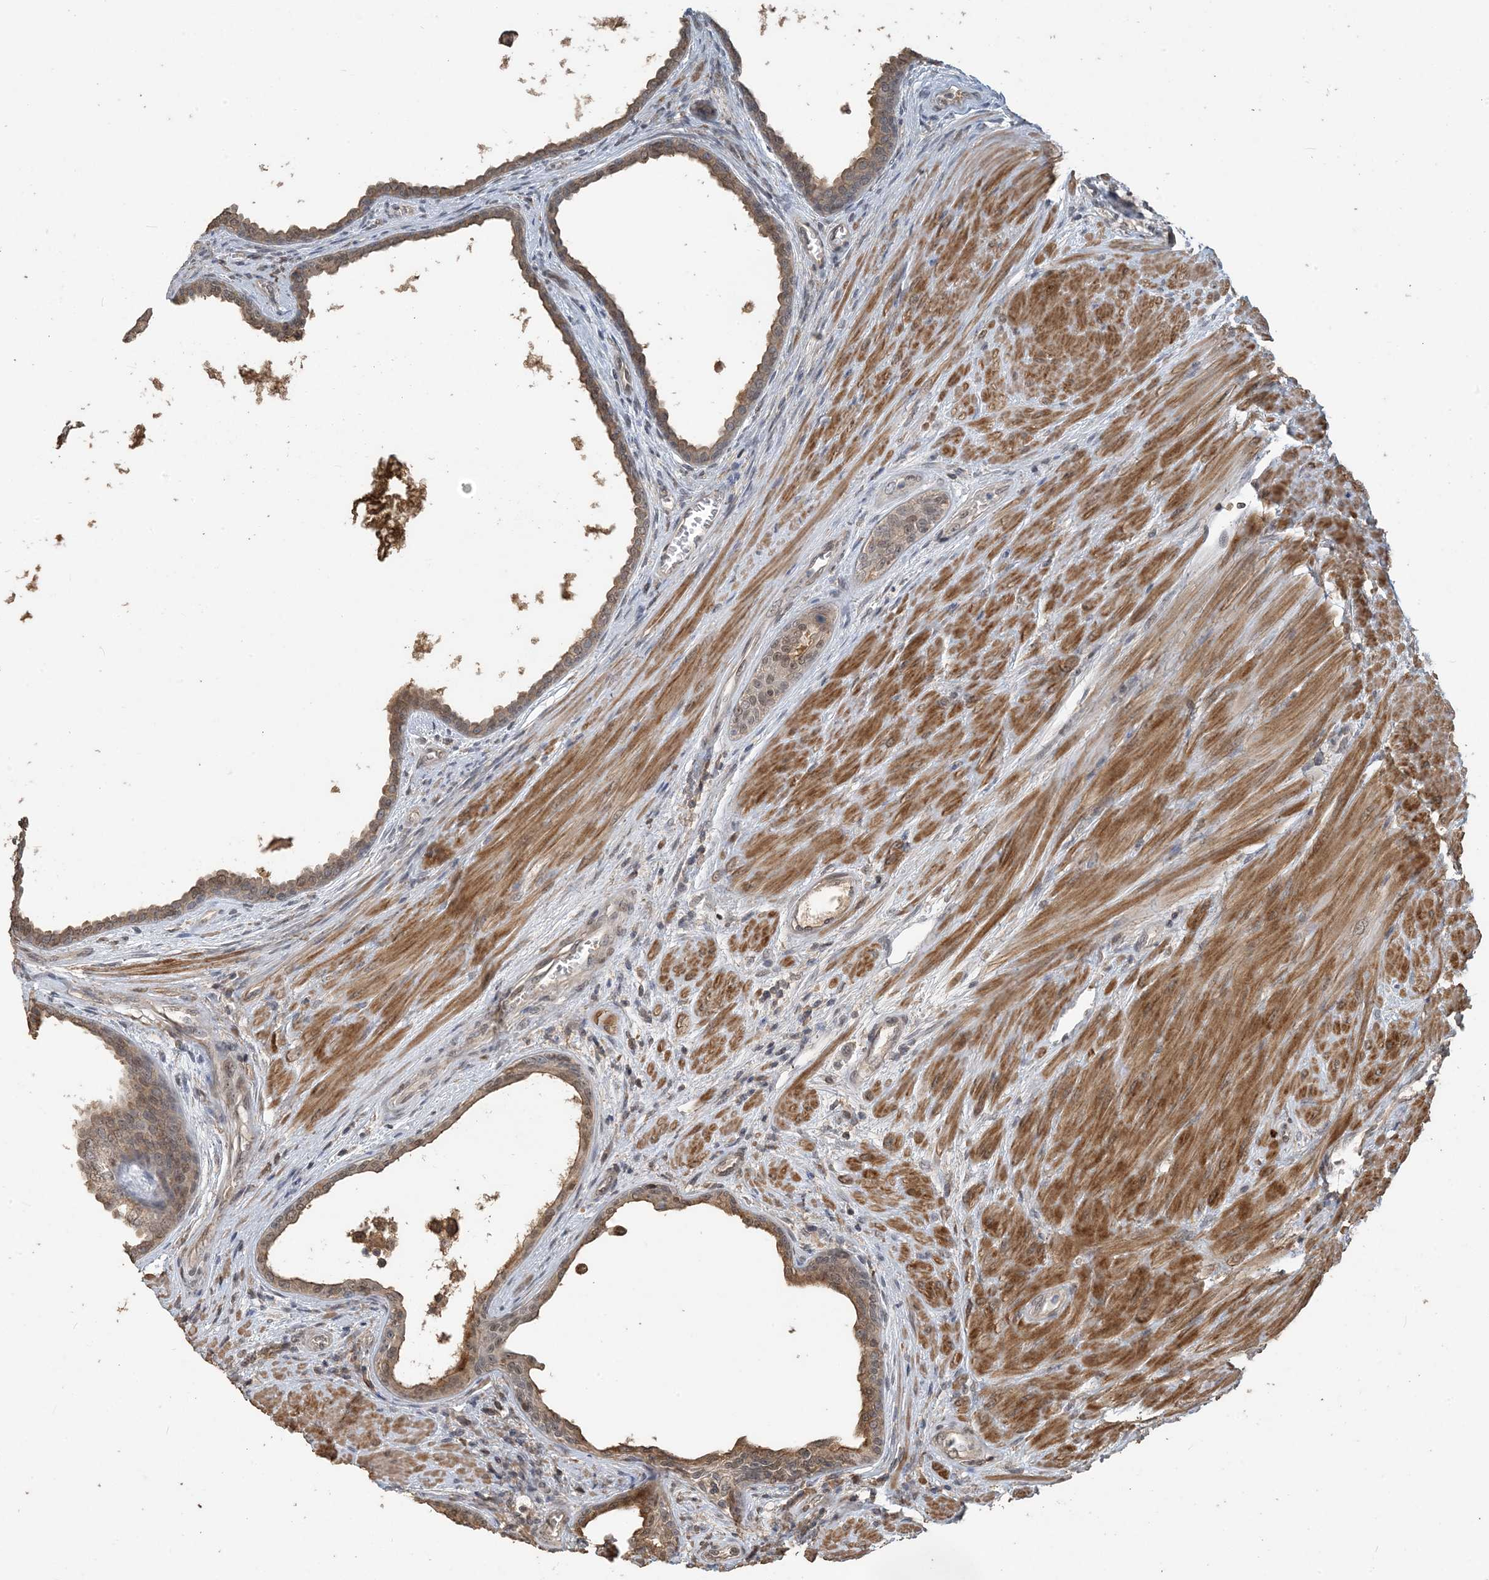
{"staining": {"intensity": "moderate", "quantity": ">75%", "location": "cytoplasmic/membranous"}, "tissue": "prostate cancer", "cell_type": "Tumor cells", "image_type": "cancer", "snomed": [{"axis": "morphology", "description": "Normal tissue, NOS"}, {"axis": "morphology", "description": "Adenocarcinoma, Low grade"}, {"axis": "topography", "description": "Prostate"}, {"axis": "topography", "description": "Peripheral nerve tissue"}], "caption": "High-power microscopy captured an immunohistochemistry (IHC) image of prostate adenocarcinoma (low-grade), revealing moderate cytoplasmic/membranous expression in approximately >75% of tumor cells.", "gene": "ZC3H12A", "patient": {"sex": "male", "age": 71}}